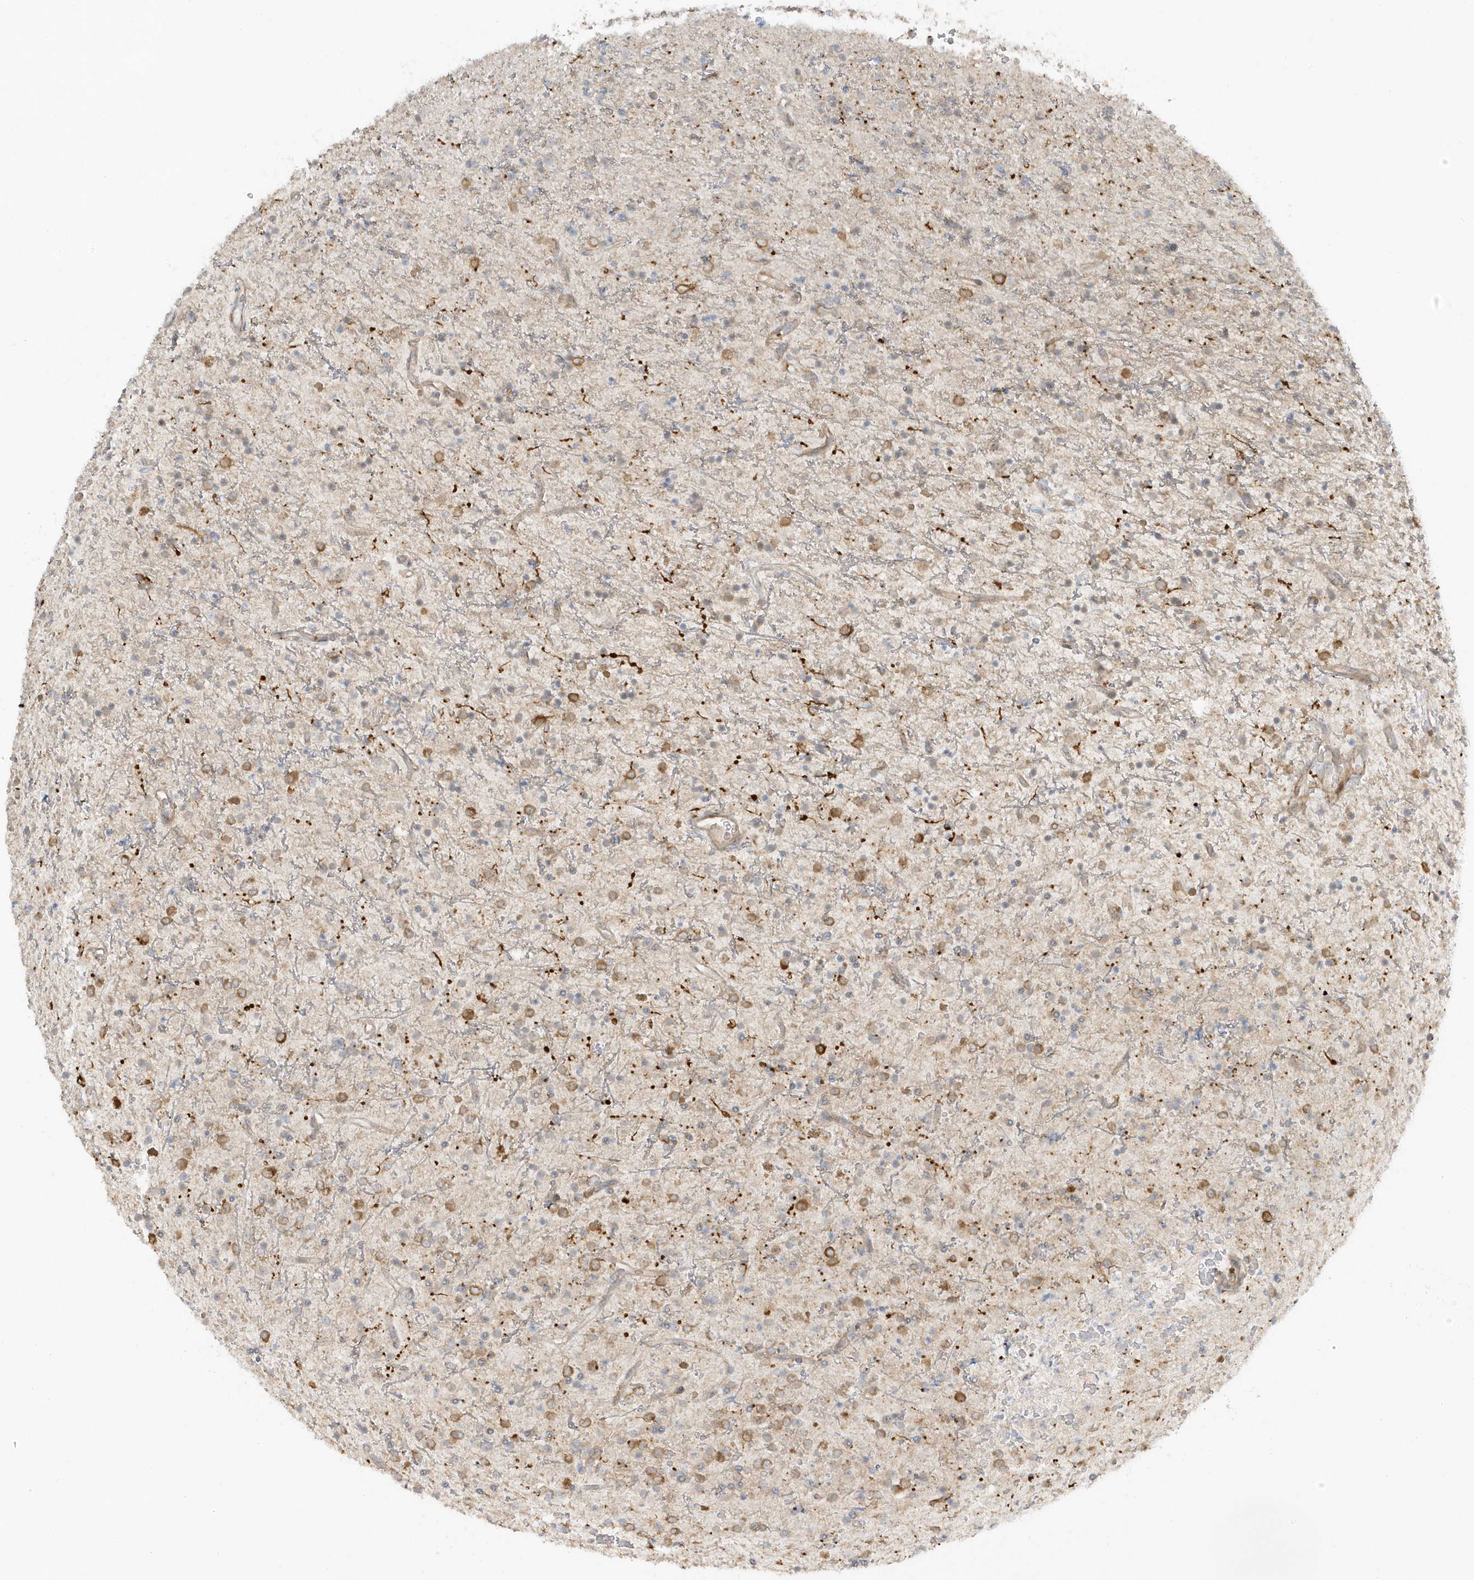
{"staining": {"intensity": "moderate", "quantity": "<25%", "location": "cytoplasmic/membranous"}, "tissue": "glioma", "cell_type": "Tumor cells", "image_type": "cancer", "snomed": [{"axis": "morphology", "description": "Glioma, malignant, High grade"}, {"axis": "topography", "description": "Brain"}], "caption": "This image reveals malignant glioma (high-grade) stained with immunohistochemistry (IHC) to label a protein in brown. The cytoplasmic/membranous of tumor cells show moderate positivity for the protein. Nuclei are counter-stained blue.", "gene": "ZBTB8A", "patient": {"sex": "male", "age": 34}}